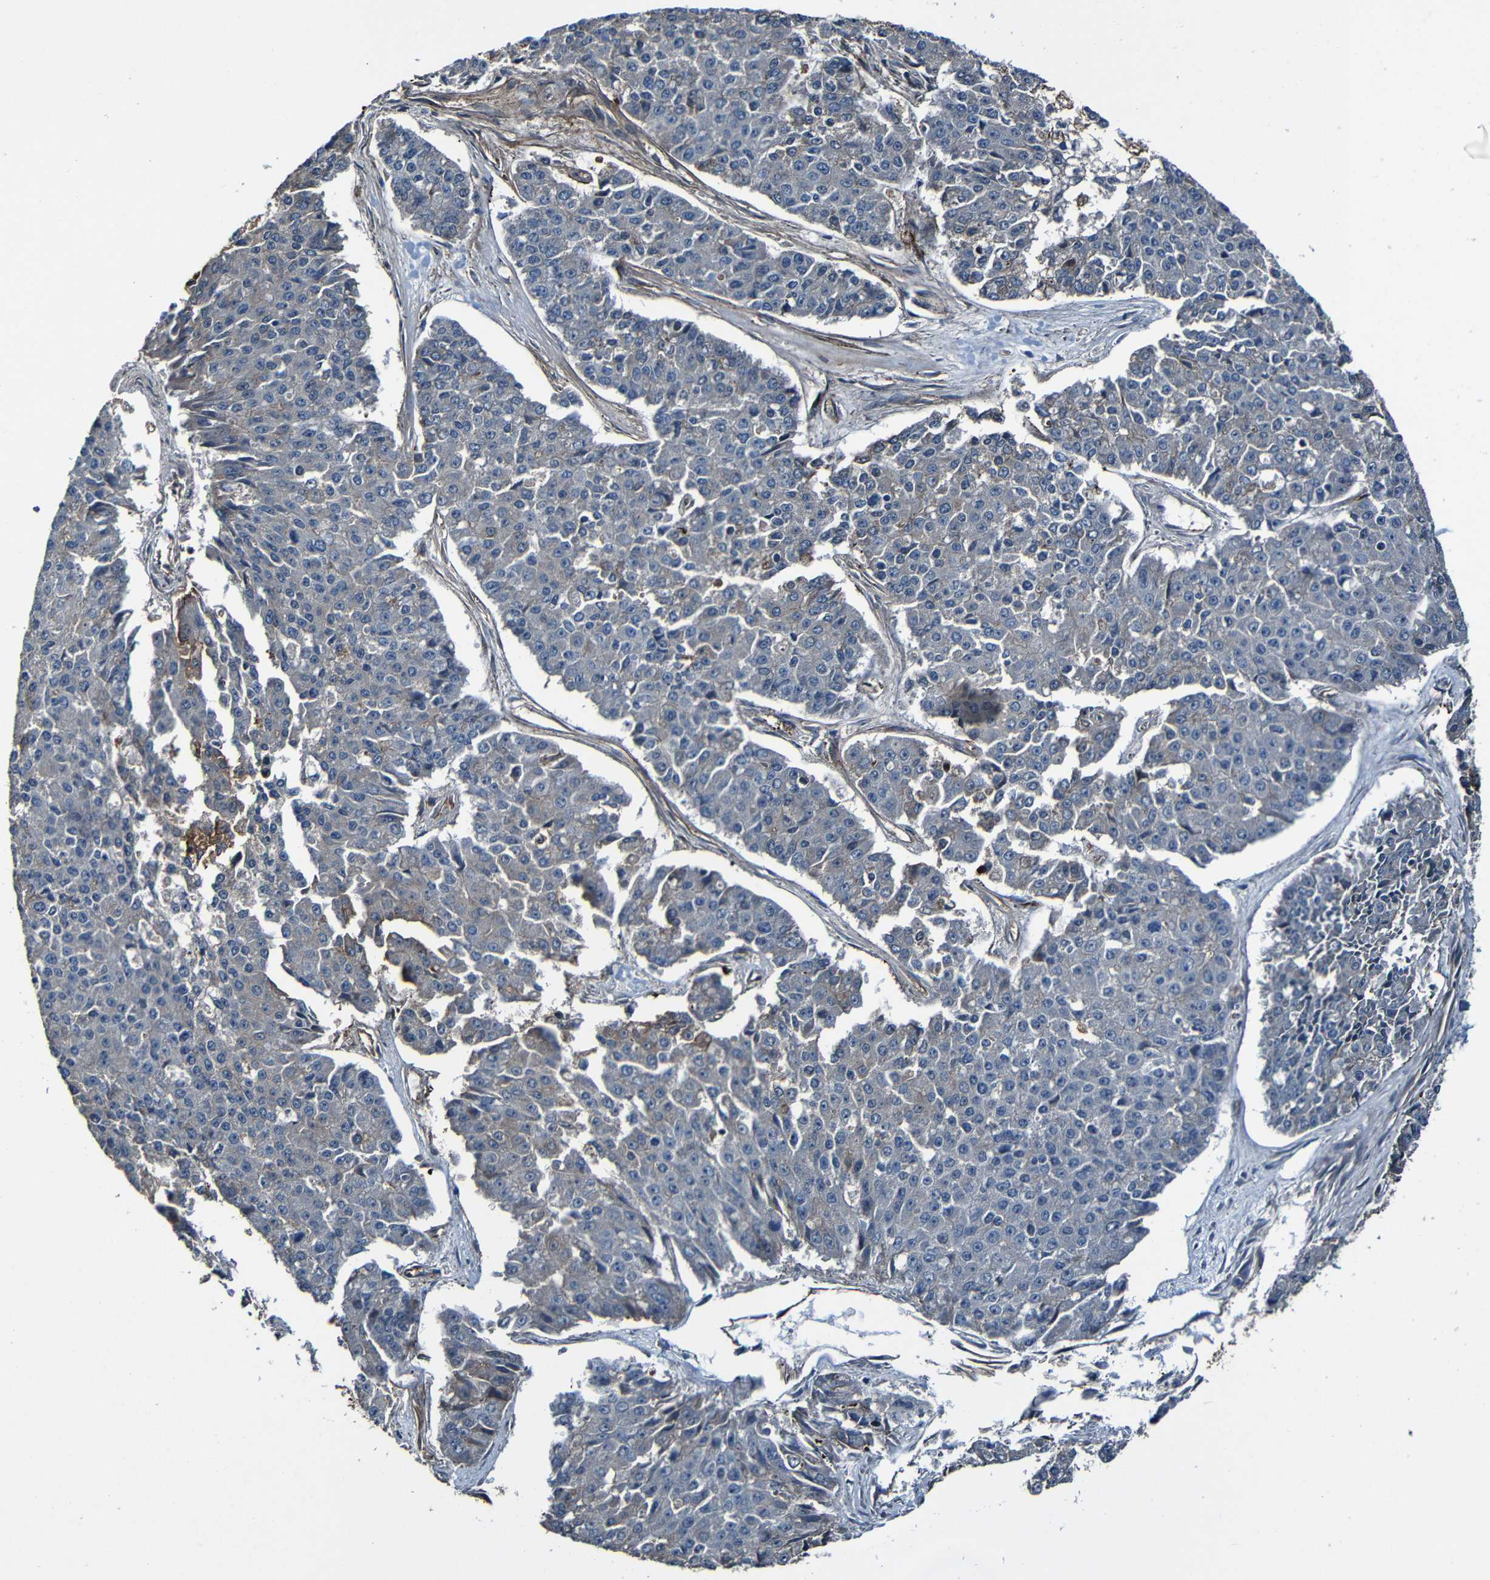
{"staining": {"intensity": "negative", "quantity": "none", "location": "none"}, "tissue": "pancreatic cancer", "cell_type": "Tumor cells", "image_type": "cancer", "snomed": [{"axis": "morphology", "description": "Adenocarcinoma, NOS"}, {"axis": "topography", "description": "Pancreas"}], "caption": "Image shows no significant protein staining in tumor cells of pancreatic cancer (adenocarcinoma).", "gene": "LGR5", "patient": {"sex": "male", "age": 50}}